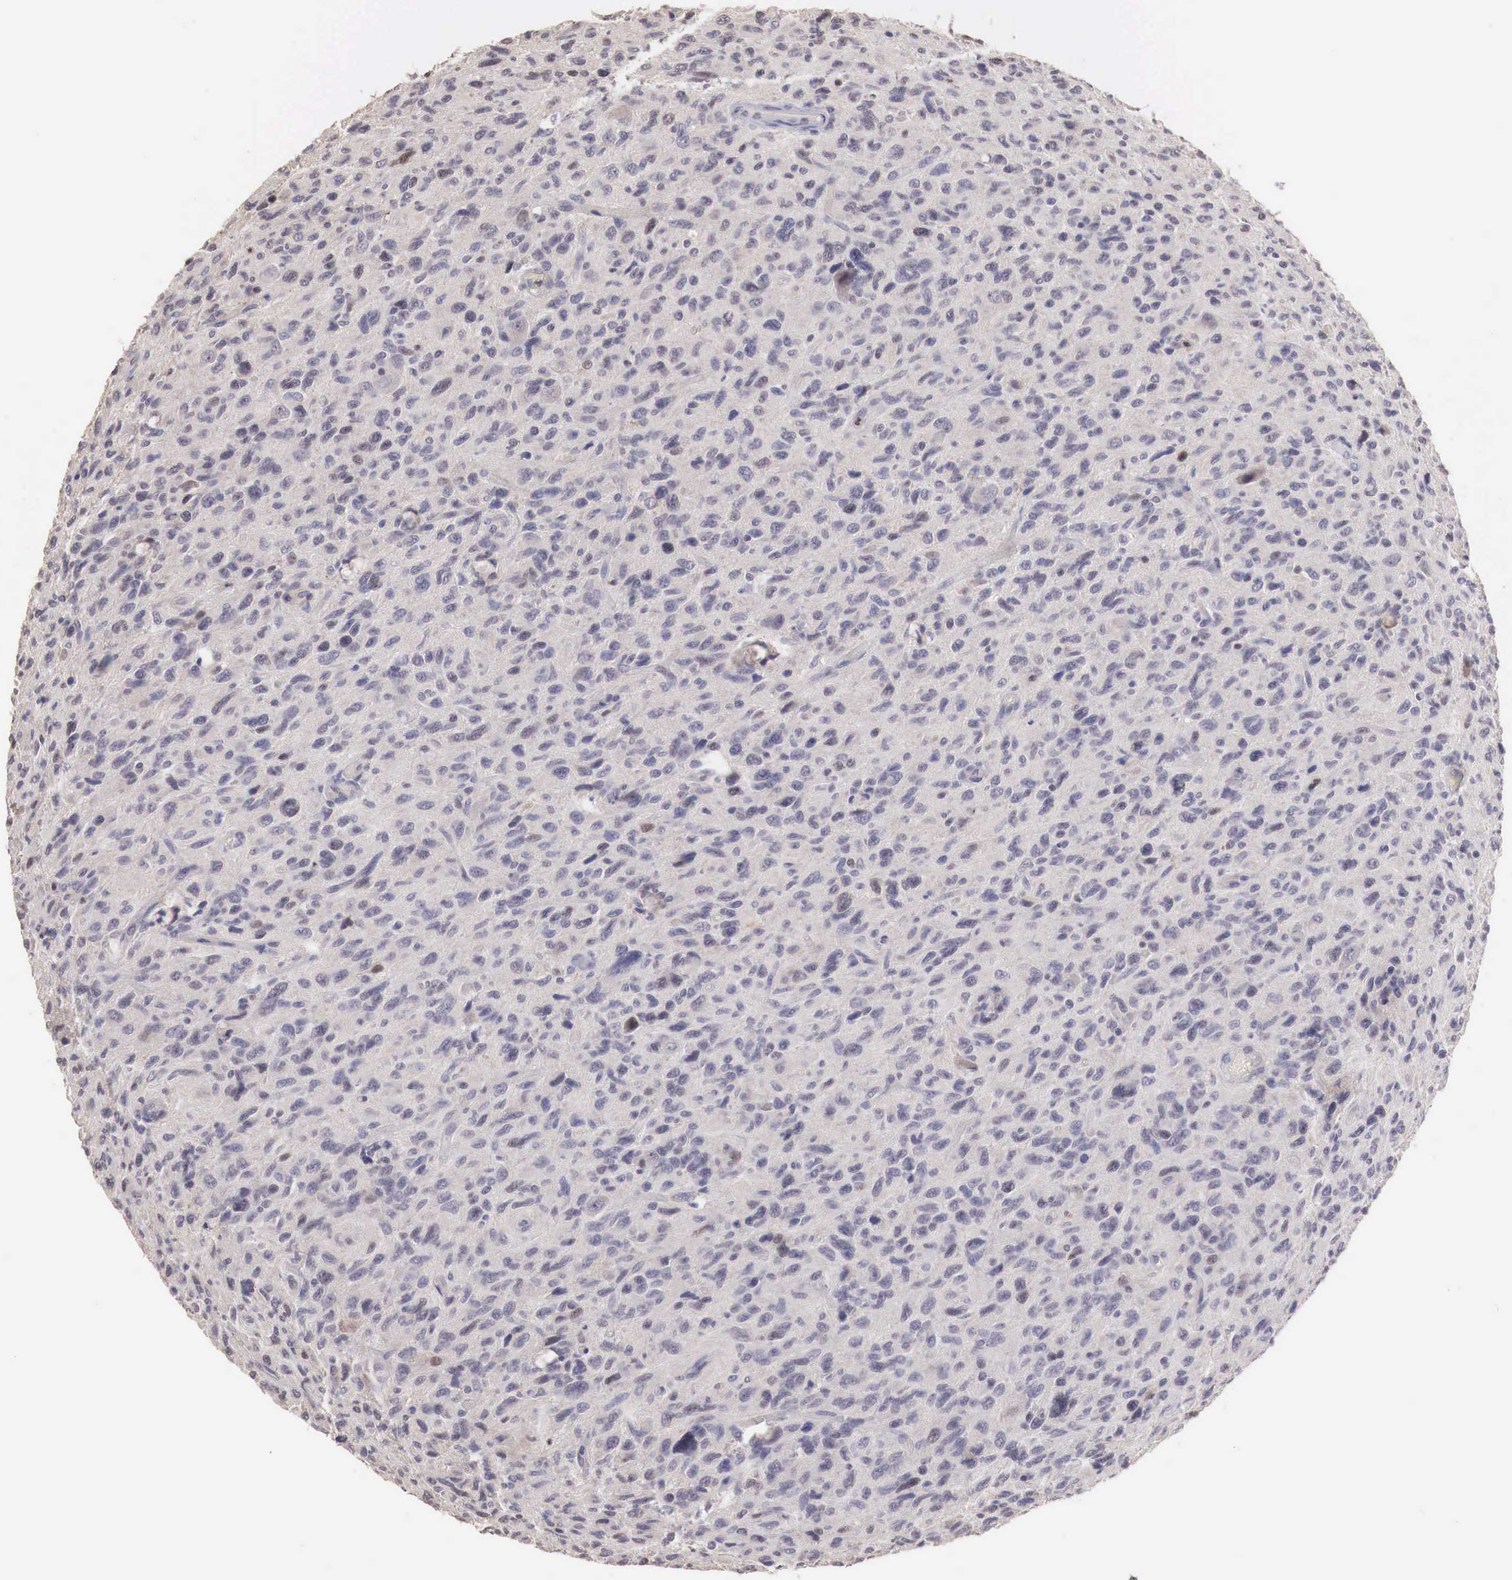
{"staining": {"intensity": "negative", "quantity": "none", "location": "none"}, "tissue": "glioma", "cell_type": "Tumor cells", "image_type": "cancer", "snomed": [{"axis": "morphology", "description": "Glioma, malignant, High grade"}, {"axis": "topography", "description": "Brain"}], "caption": "The micrograph displays no staining of tumor cells in glioma.", "gene": "TBC1D9", "patient": {"sex": "female", "age": 60}}